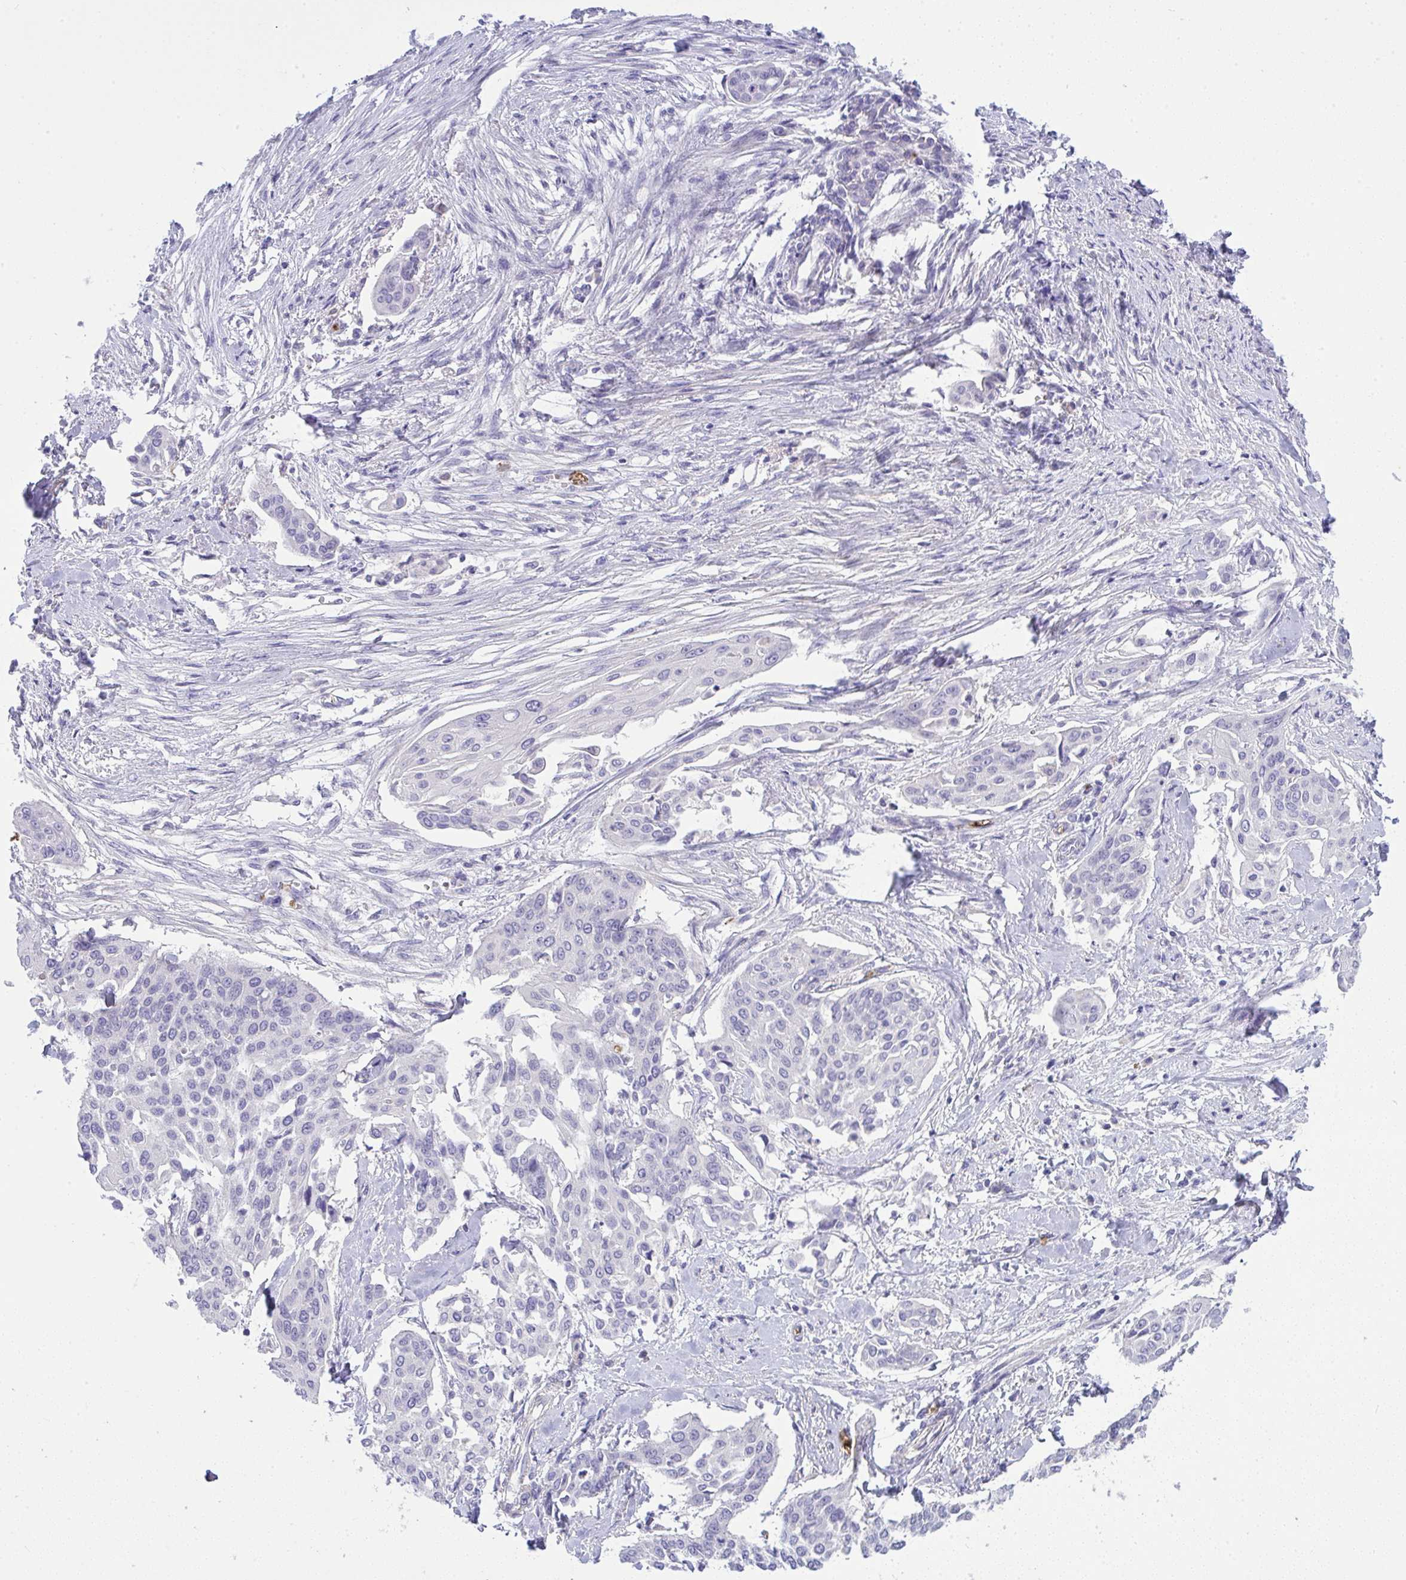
{"staining": {"intensity": "negative", "quantity": "none", "location": "none"}, "tissue": "cervical cancer", "cell_type": "Tumor cells", "image_type": "cancer", "snomed": [{"axis": "morphology", "description": "Squamous cell carcinoma, NOS"}, {"axis": "topography", "description": "Cervix"}], "caption": "High power microscopy micrograph of an IHC histopathology image of squamous cell carcinoma (cervical), revealing no significant expression in tumor cells. (Immunohistochemistry (ihc), brightfield microscopy, high magnification).", "gene": "SPTB", "patient": {"sex": "female", "age": 44}}